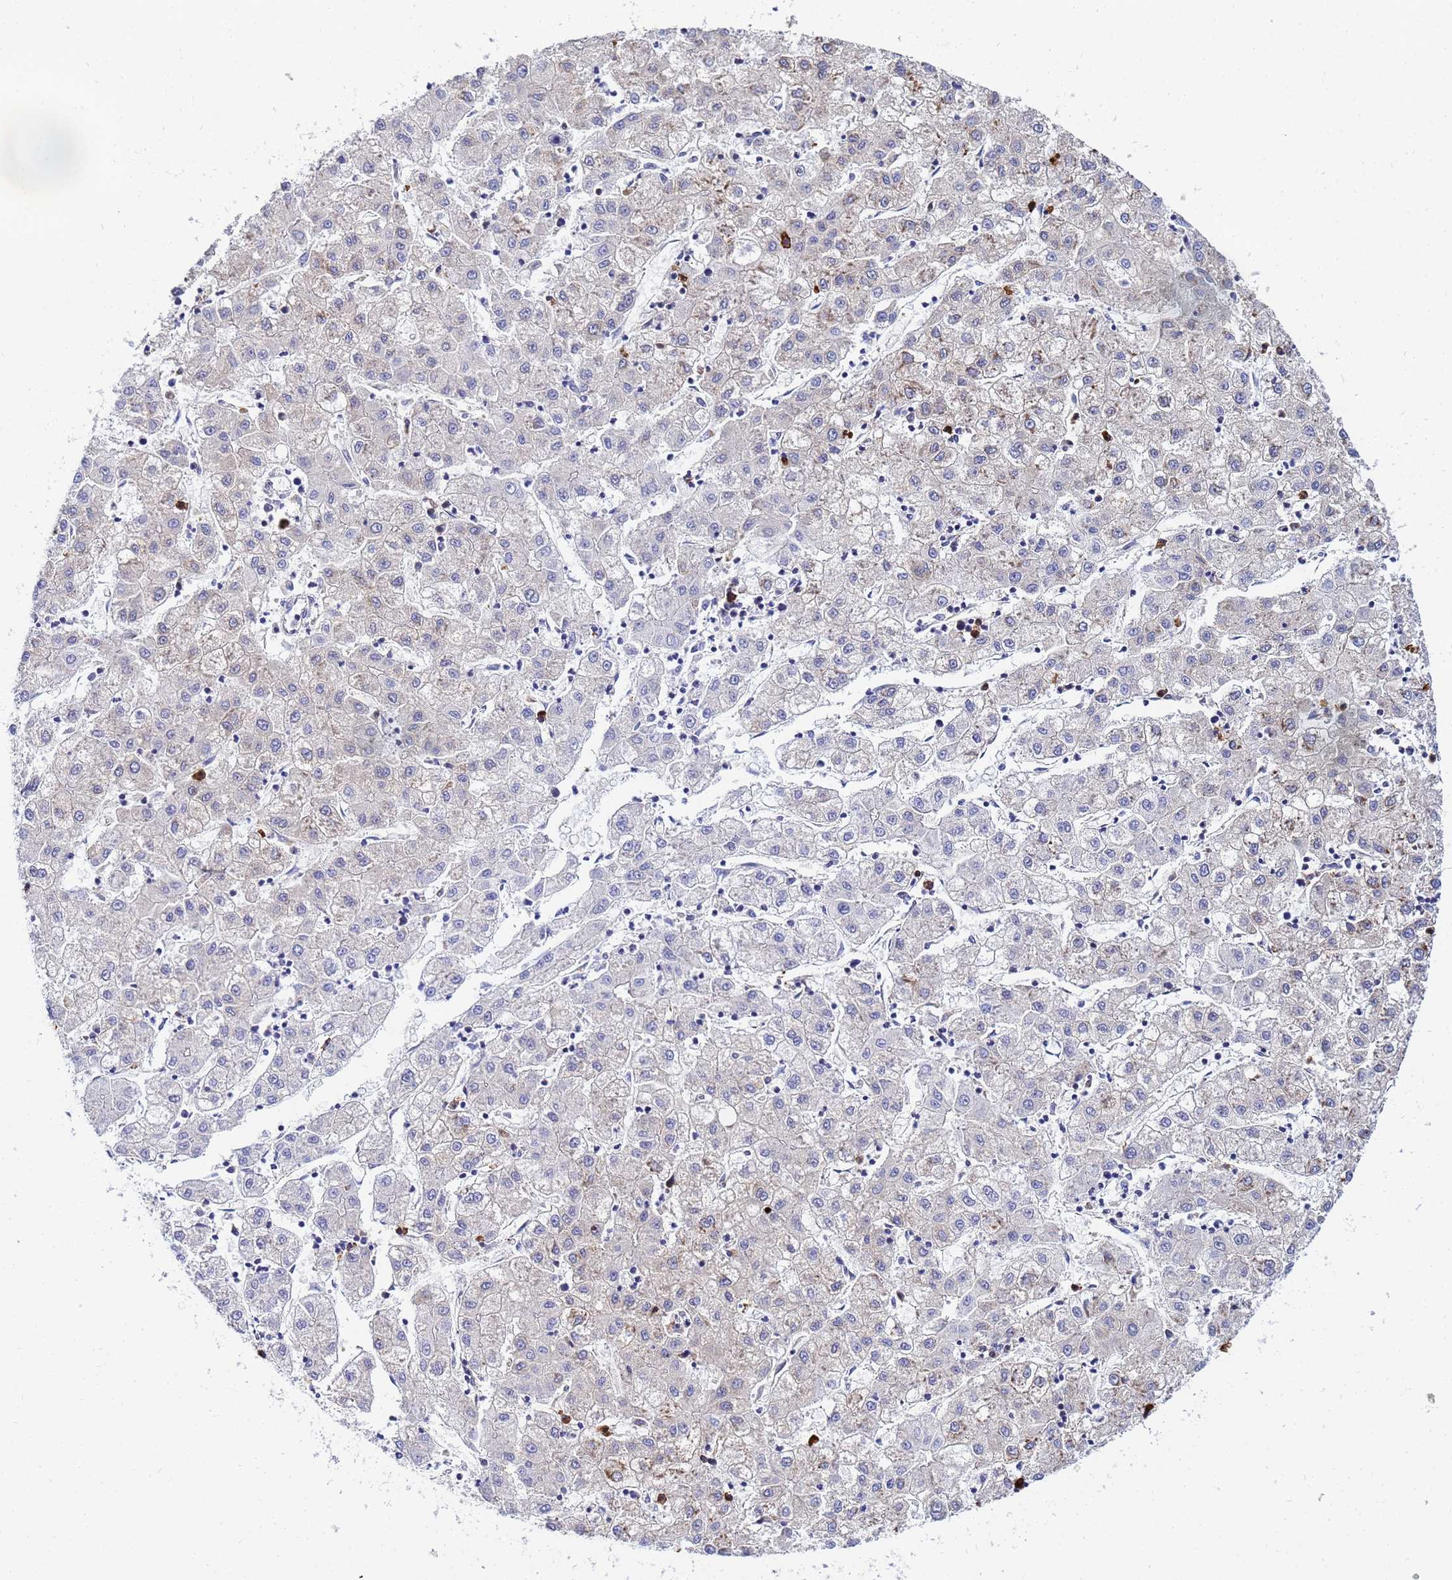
{"staining": {"intensity": "negative", "quantity": "none", "location": "none"}, "tissue": "liver cancer", "cell_type": "Tumor cells", "image_type": "cancer", "snomed": [{"axis": "morphology", "description": "Carcinoma, Hepatocellular, NOS"}, {"axis": "topography", "description": "Liver"}], "caption": "Liver cancer stained for a protein using IHC shows no expression tumor cells.", "gene": "POM121", "patient": {"sex": "male", "age": 72}}